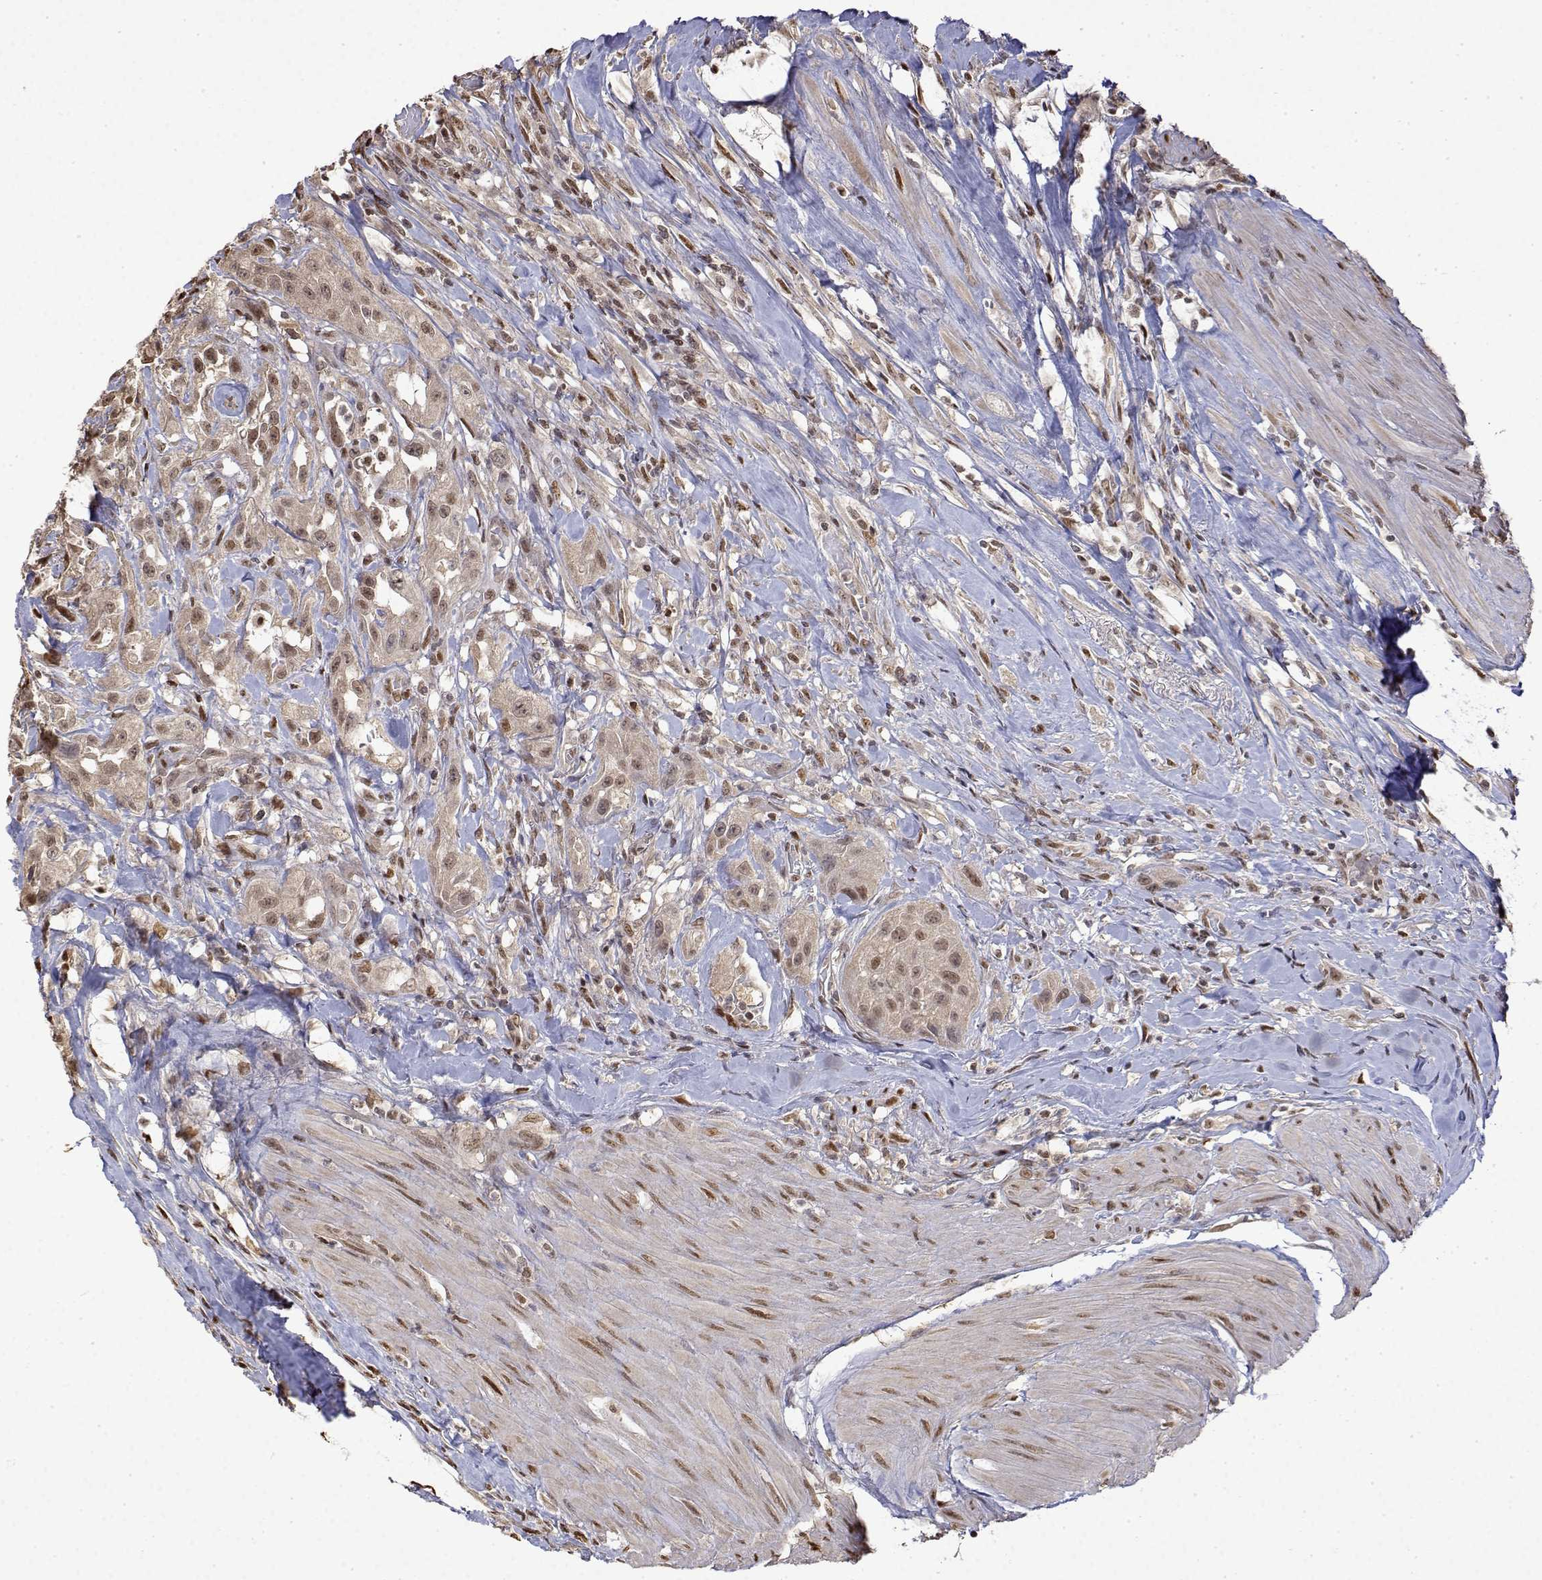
{"staining": {"intensity": "moderate", "quantity": ">75%", "location": "nuclear"}, "tissue": "urothelial cancer", "cell_type": "Tumor cells", "image_type": "cancer", "snomed": [{"axis": "morphology", "description": "Urothelial carcinoma, High grade"}, {"axis": "topography", "description": "Urinary bladder"}], "caption": "An IHC micrograph of tumor tissue is shown. Protein staining in brown shows moderate nuclear positivity in urothelial carcinoma (high-grade) within tumor cells.", "gene": "TPI1", "patient": {"sex": "male", "age": 79}}